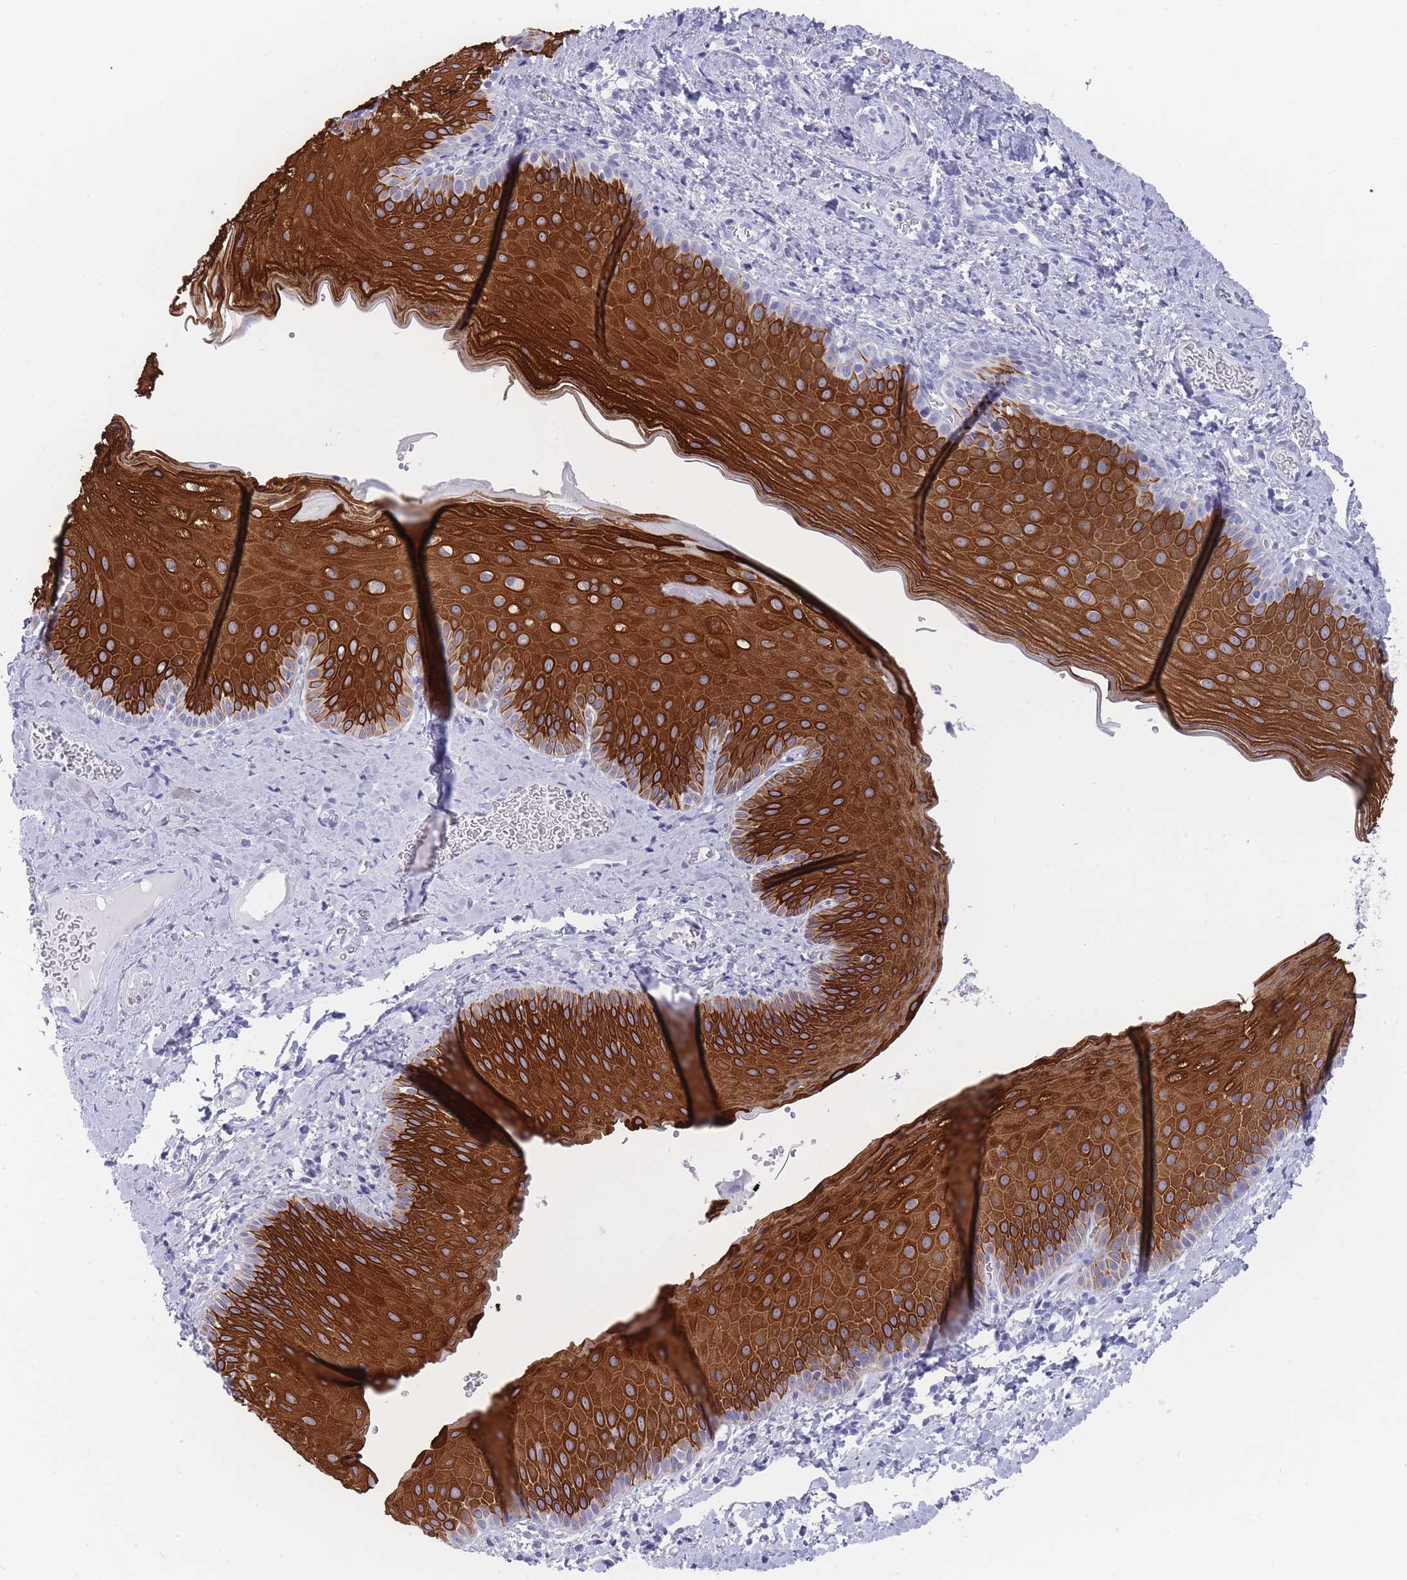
{"staining": {"intensity": "strong", "quantity": "25%-75%", "location": "cytoplasmic/membranous"}, "tissue": "skin", "cell_type": "Epidermal cells", "image_type": "normal", "snomed": [{"axis": "morphology", "description": "Normal tissue, NOS"}, {"axis": "morphology", "description": "Hemorrhoids"}, {"axis": "morphology", "description": "Inflammation, NOS"}, {"axis": "topography", "description": "Anal"}], "caption": "The micrograph reveals immunohistochemical staining of benign skin. There is strong cytoplasmic/membranous expression is identified in about 25%-75% of epidermal cells.", "gene": "RAB2B", "patient": {"sex": "male", "age": 60}}